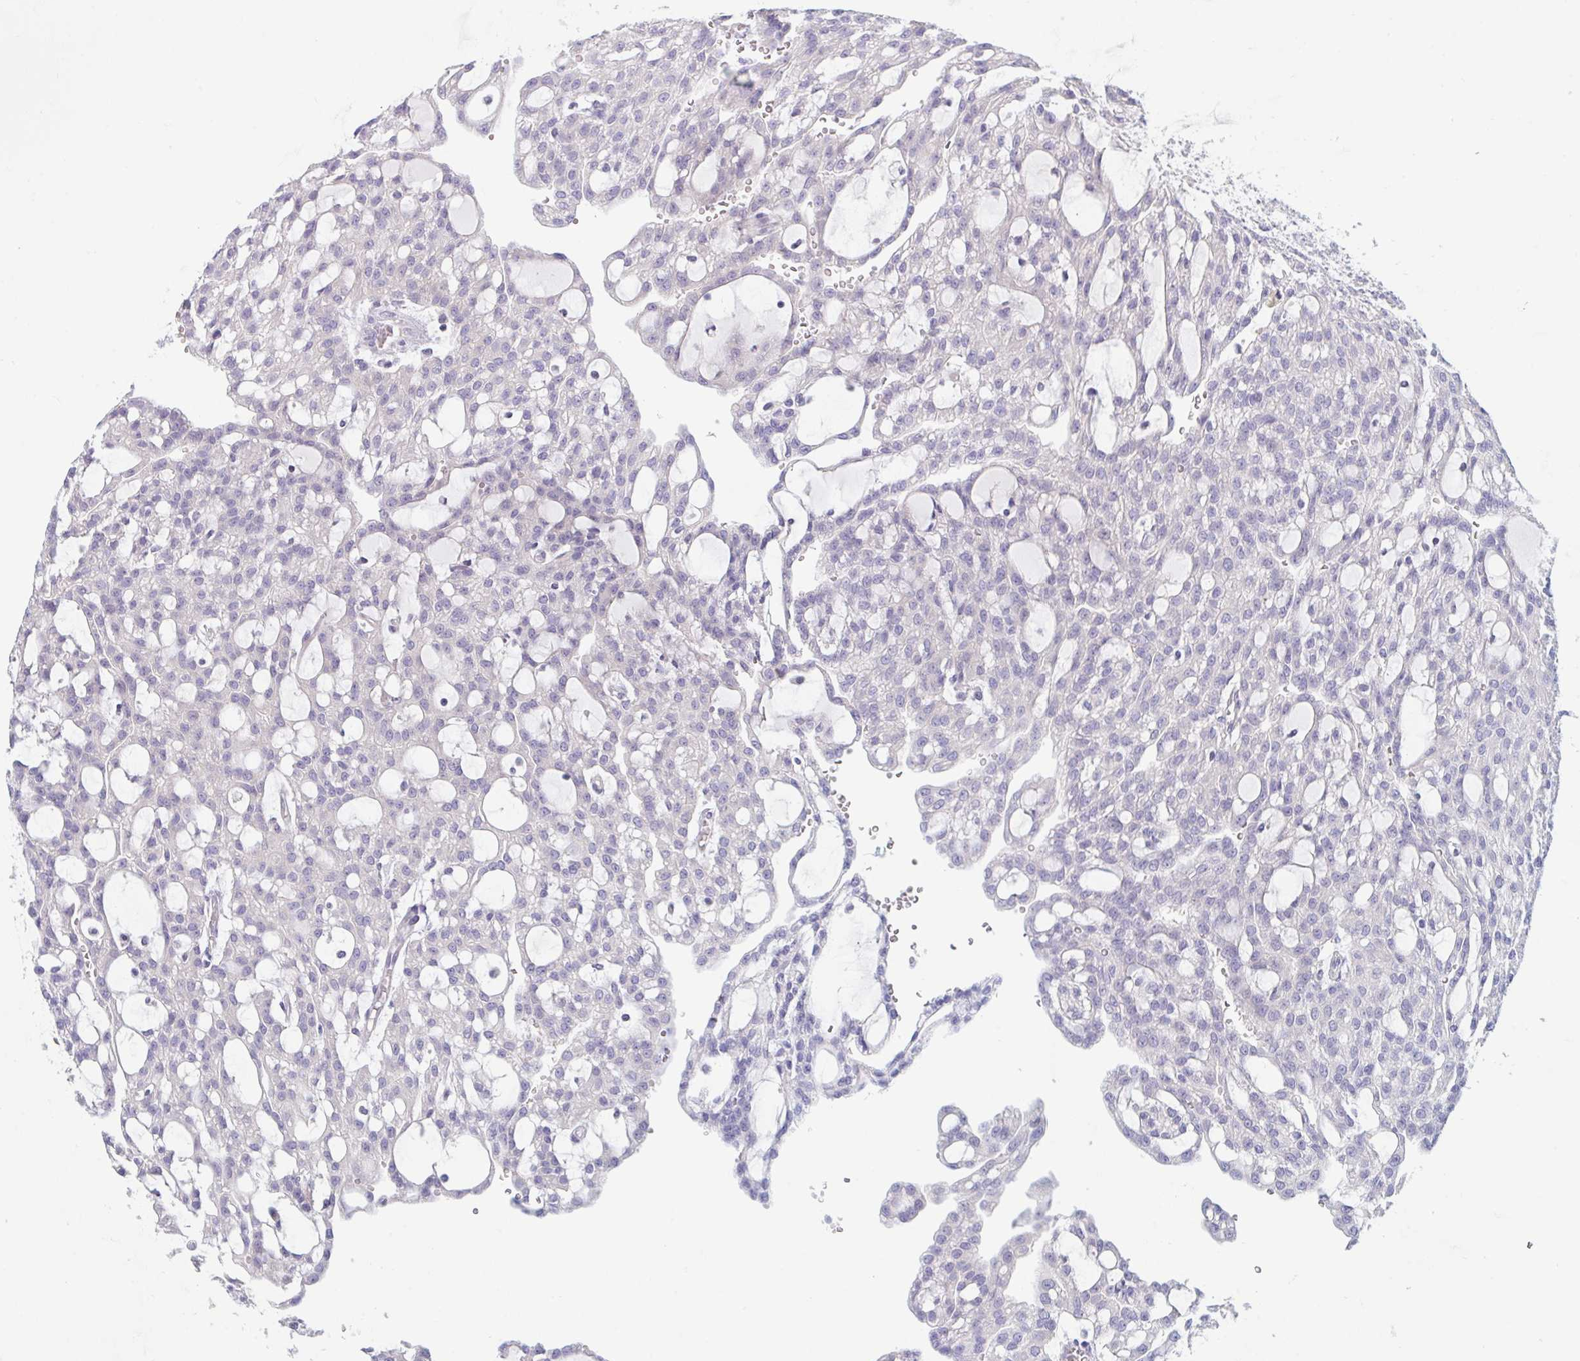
{"staining": {"intensity": "negative", "quantity": "none", "location": "none"}, "tissue": "renal cancer", "cell_type": "Tumor cells", "image_type": "cancer", "snomed": [{"axis": "morphology", "description": "Adenocarcinoma, NOS"}, {"axis": "topography", "description": "Kidney"}], "caption": "Immunohistochemistry photomicrograph of neoplastic tissue: renal cancer stained with DAB (3,3'-diaminobenzidine) shows no significant protein expression in tumor cells.", "gene": "NAA30", "patient": {"sex": "male", "age": 63}}